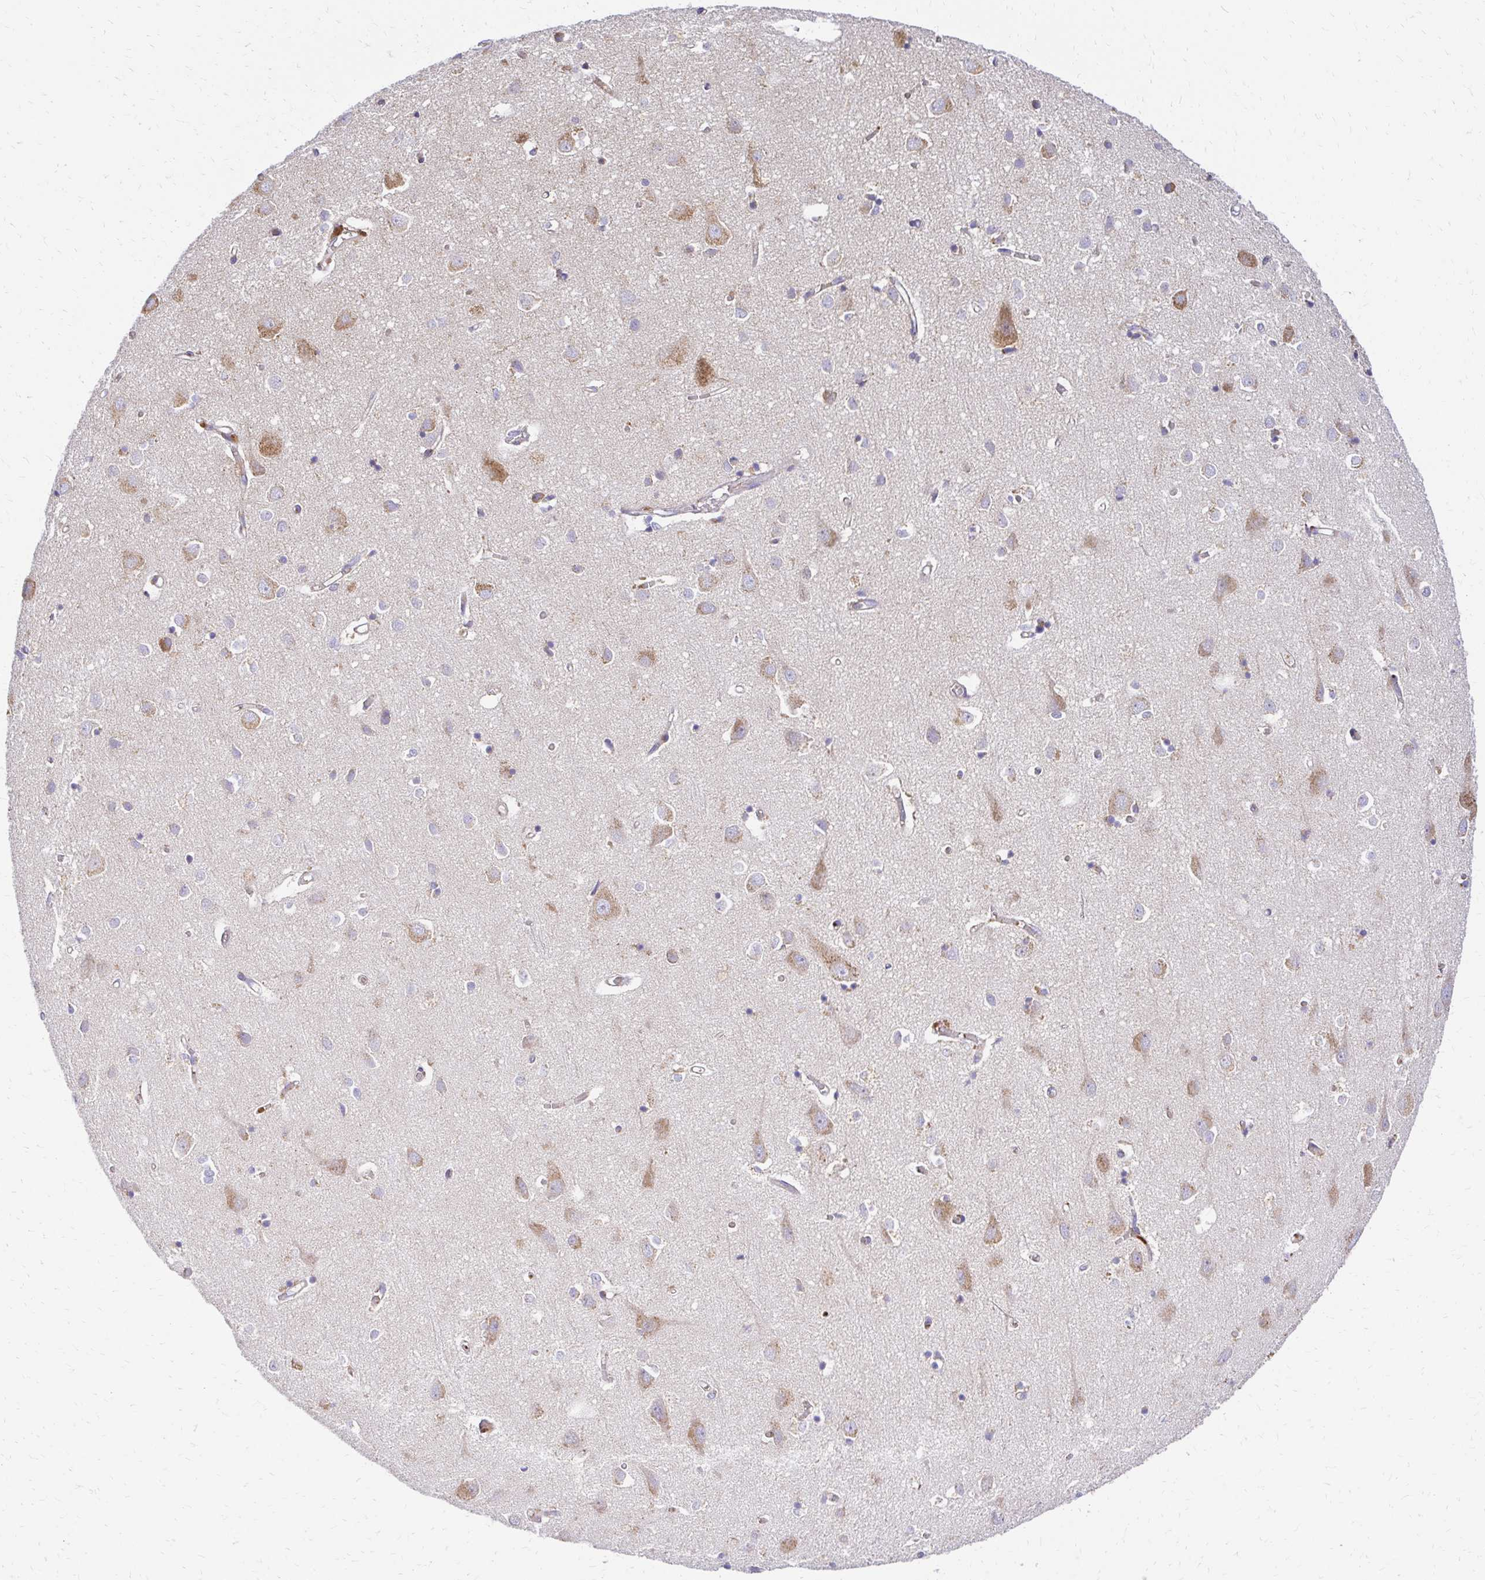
{"staining": {"intensity": "moderate", "quantity": "<25%", "location": "cytoplasmic/membranous"}, "tissue": "cerebral cortex", "cell_type": "Endothelial cells", "image_type": "normal", "snomed": [{"axis": "morphology", "description": "Normal tissue, NOS"}, {"axis": "topography", "description": "Cerebral cortex"}], "caption": "Normal cerebral cortex demonstrates moderate cytoplasmic/membranous expression in about <25% of endothelial cells, visualized by immunohistochemistry. Nuclei are stained in blue.", "gene": "MRPL13", "patient": {"sex": "male", "age": 70}}